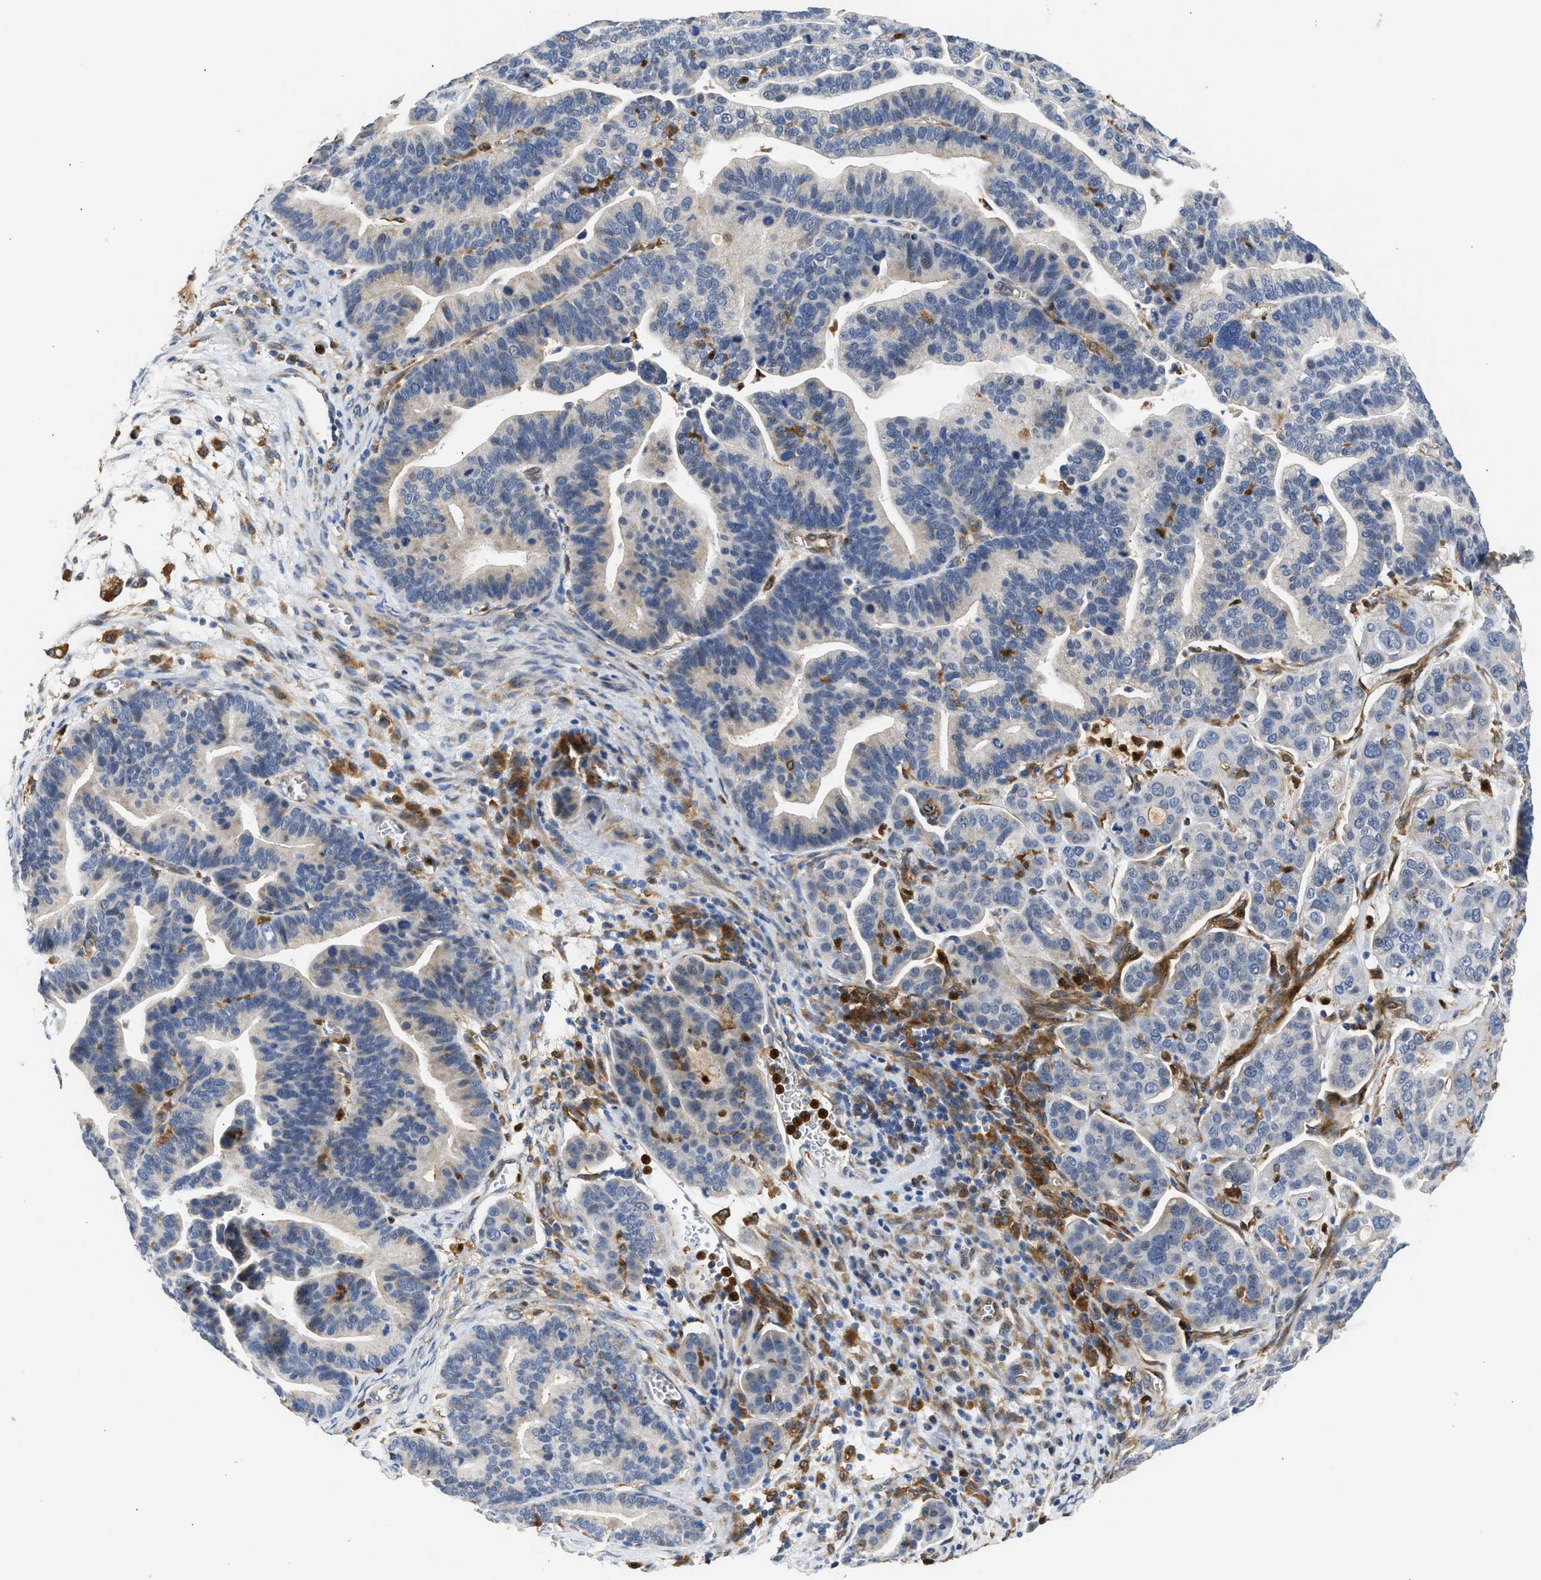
{"staining": {"intensity": "weak", "quantity": "<25%", "location": "cytoplasmic/membranous"}, "tissue": "ovarian cancer", "cell_type": "Tumor cells", "image_type": "cancer", "snomed": [{"axis": "morphology", "description": "Cystadenocarcinoma, serous, NOS"}, {"axis": "topography", "description": "Ovary"}], "caption": "Human ovarian serous cystadenocarcinoma stained for a protein using immunohistochemistry reveals no staining in tumor cells.", "gene": "RAB31", "patient": {"sex": "female", "age": 56}}